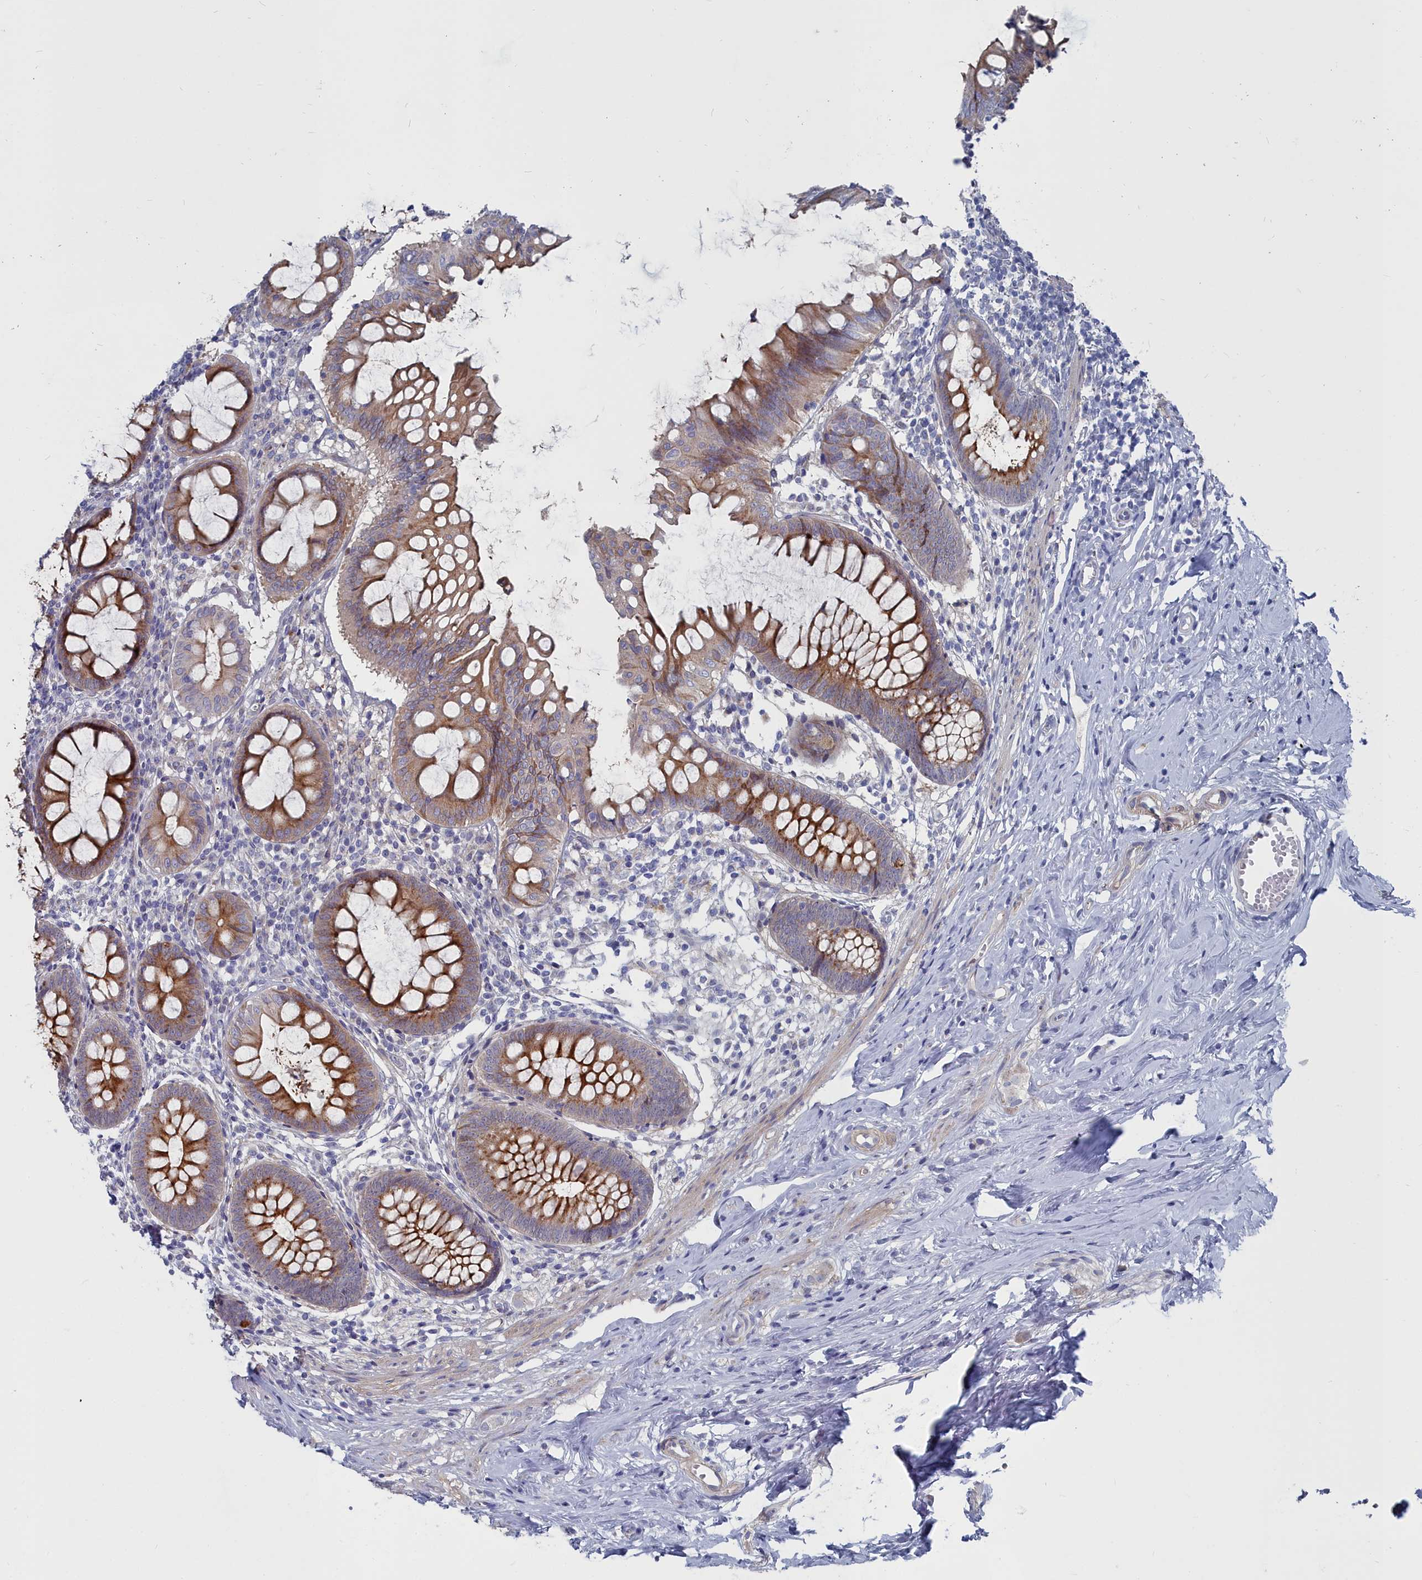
{"staining": {"intensity": "strong", "quantity": ">75%", "location": "cytoplasmic/membranous"}, "tissue": "appendix", "cell_type": "Glandular cells", "image_type": "normal", "snomed": [{"axis": "morphology", "description": "Normal tissue, NOS"}, {"axis": "topography", "description": "Appendix"}], "caption": "Immunohistochemistry staining of normal appendix, which shows high levels of strong cytoplasmic/membranous staining in approximately >75% of glandular cells indicating strong cytoplasmic/membranous protein staining. The staining was performed using DAB (brown) for protein detection and nuclei were counterstained in hematoxylin (blue).", "gene": "SHISAL2A", "patient": {"sex": "female", "age": 51}}